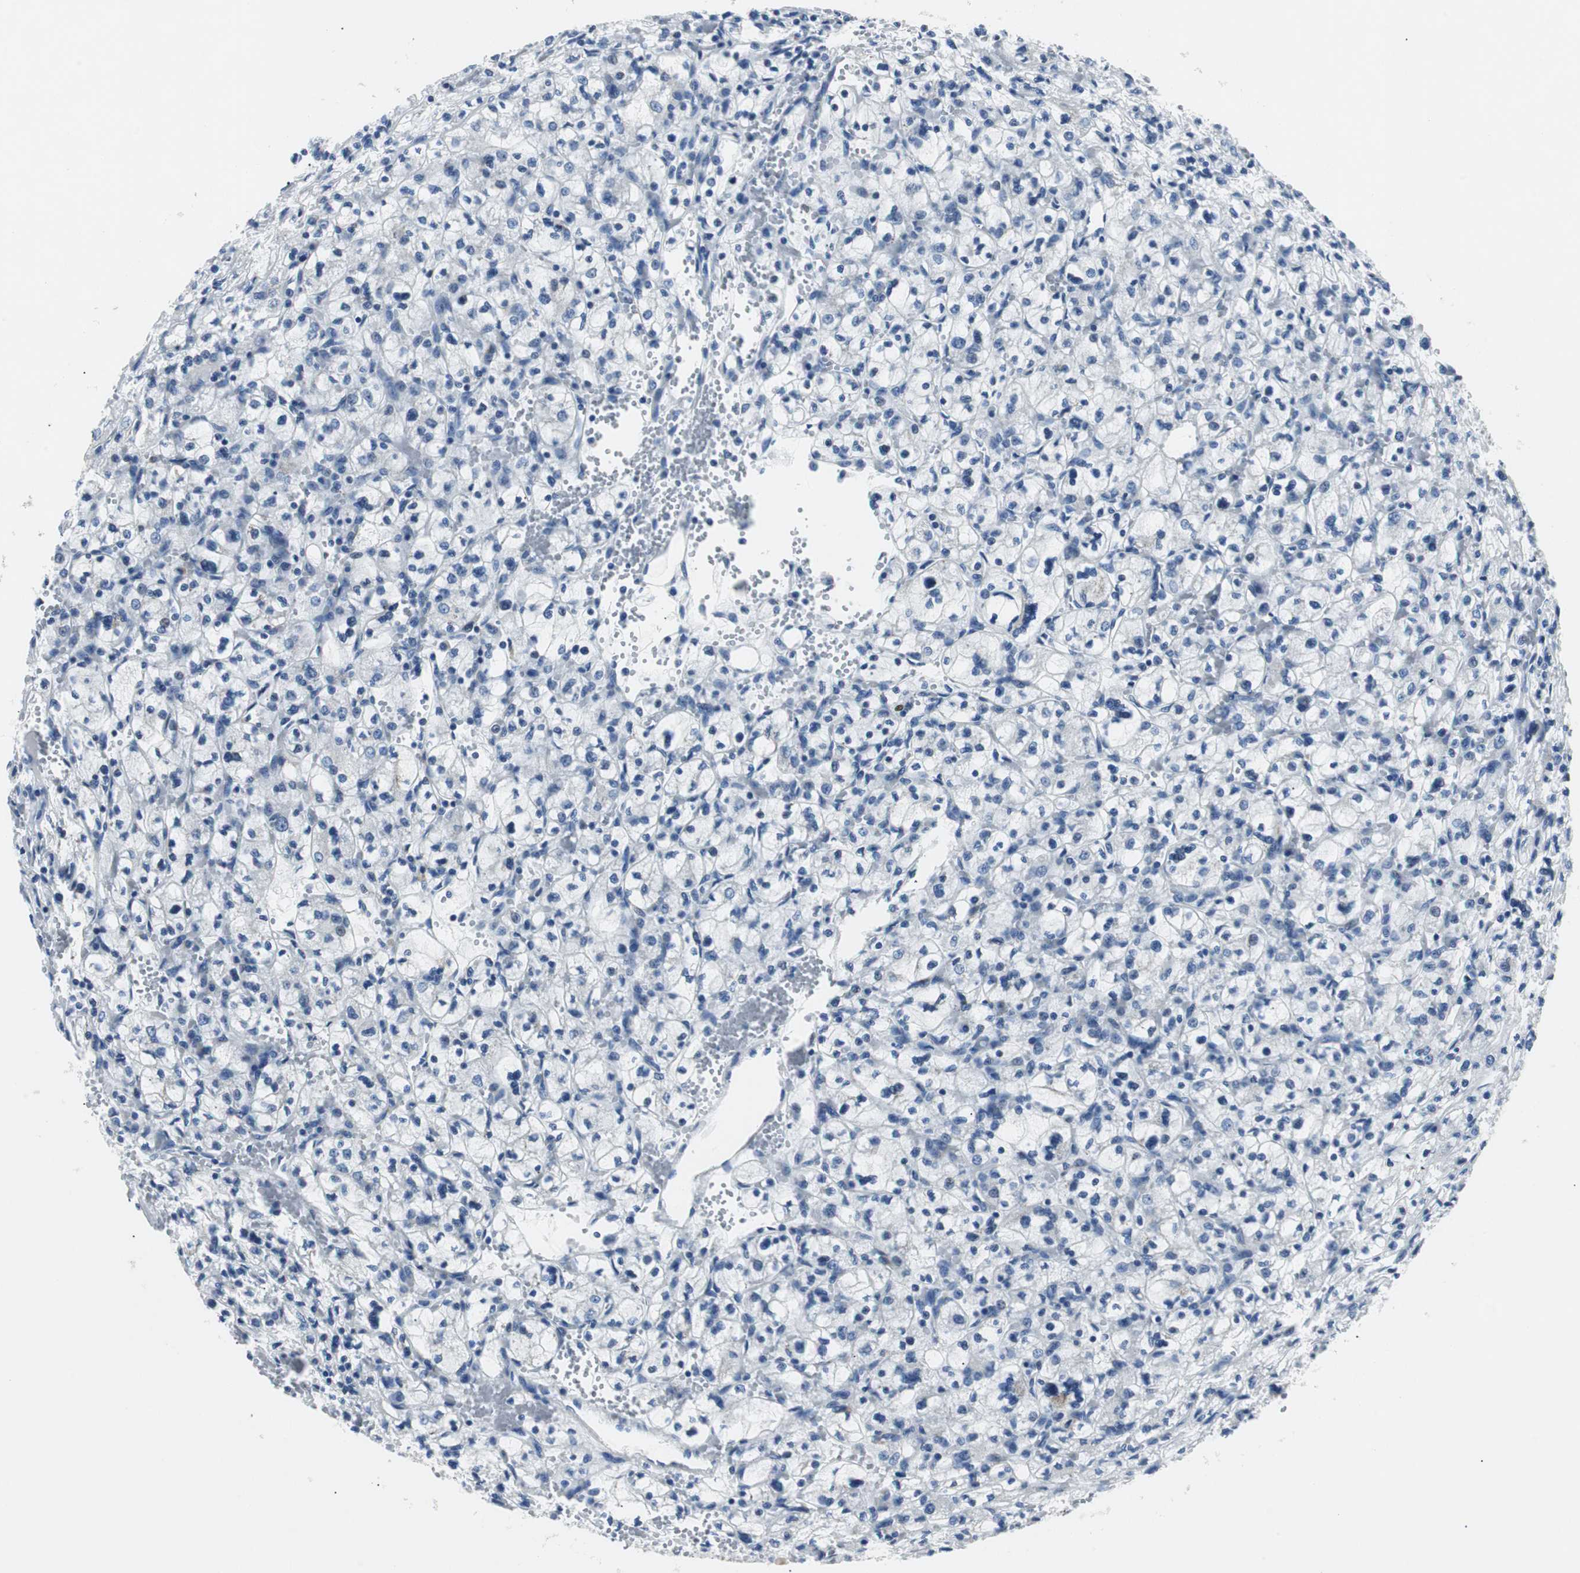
{"staining": {"intensity": "negative", "quantity": "none", "location": "none"}, "tissue": "renal cancer", "cell_type": "Tumor cells", "image_type": "cancer", "snomed": [{"axis": "morphology", "description": "Adenocarcinoma, NOS"}, {"axis": "topography", "description": "Kidney"}], "caption": "IHC of renal adenocarcinoma reveals no positivity in tumor cells.", "gene": "BBC3", "patient": {"sex": "female", "age": 83}}